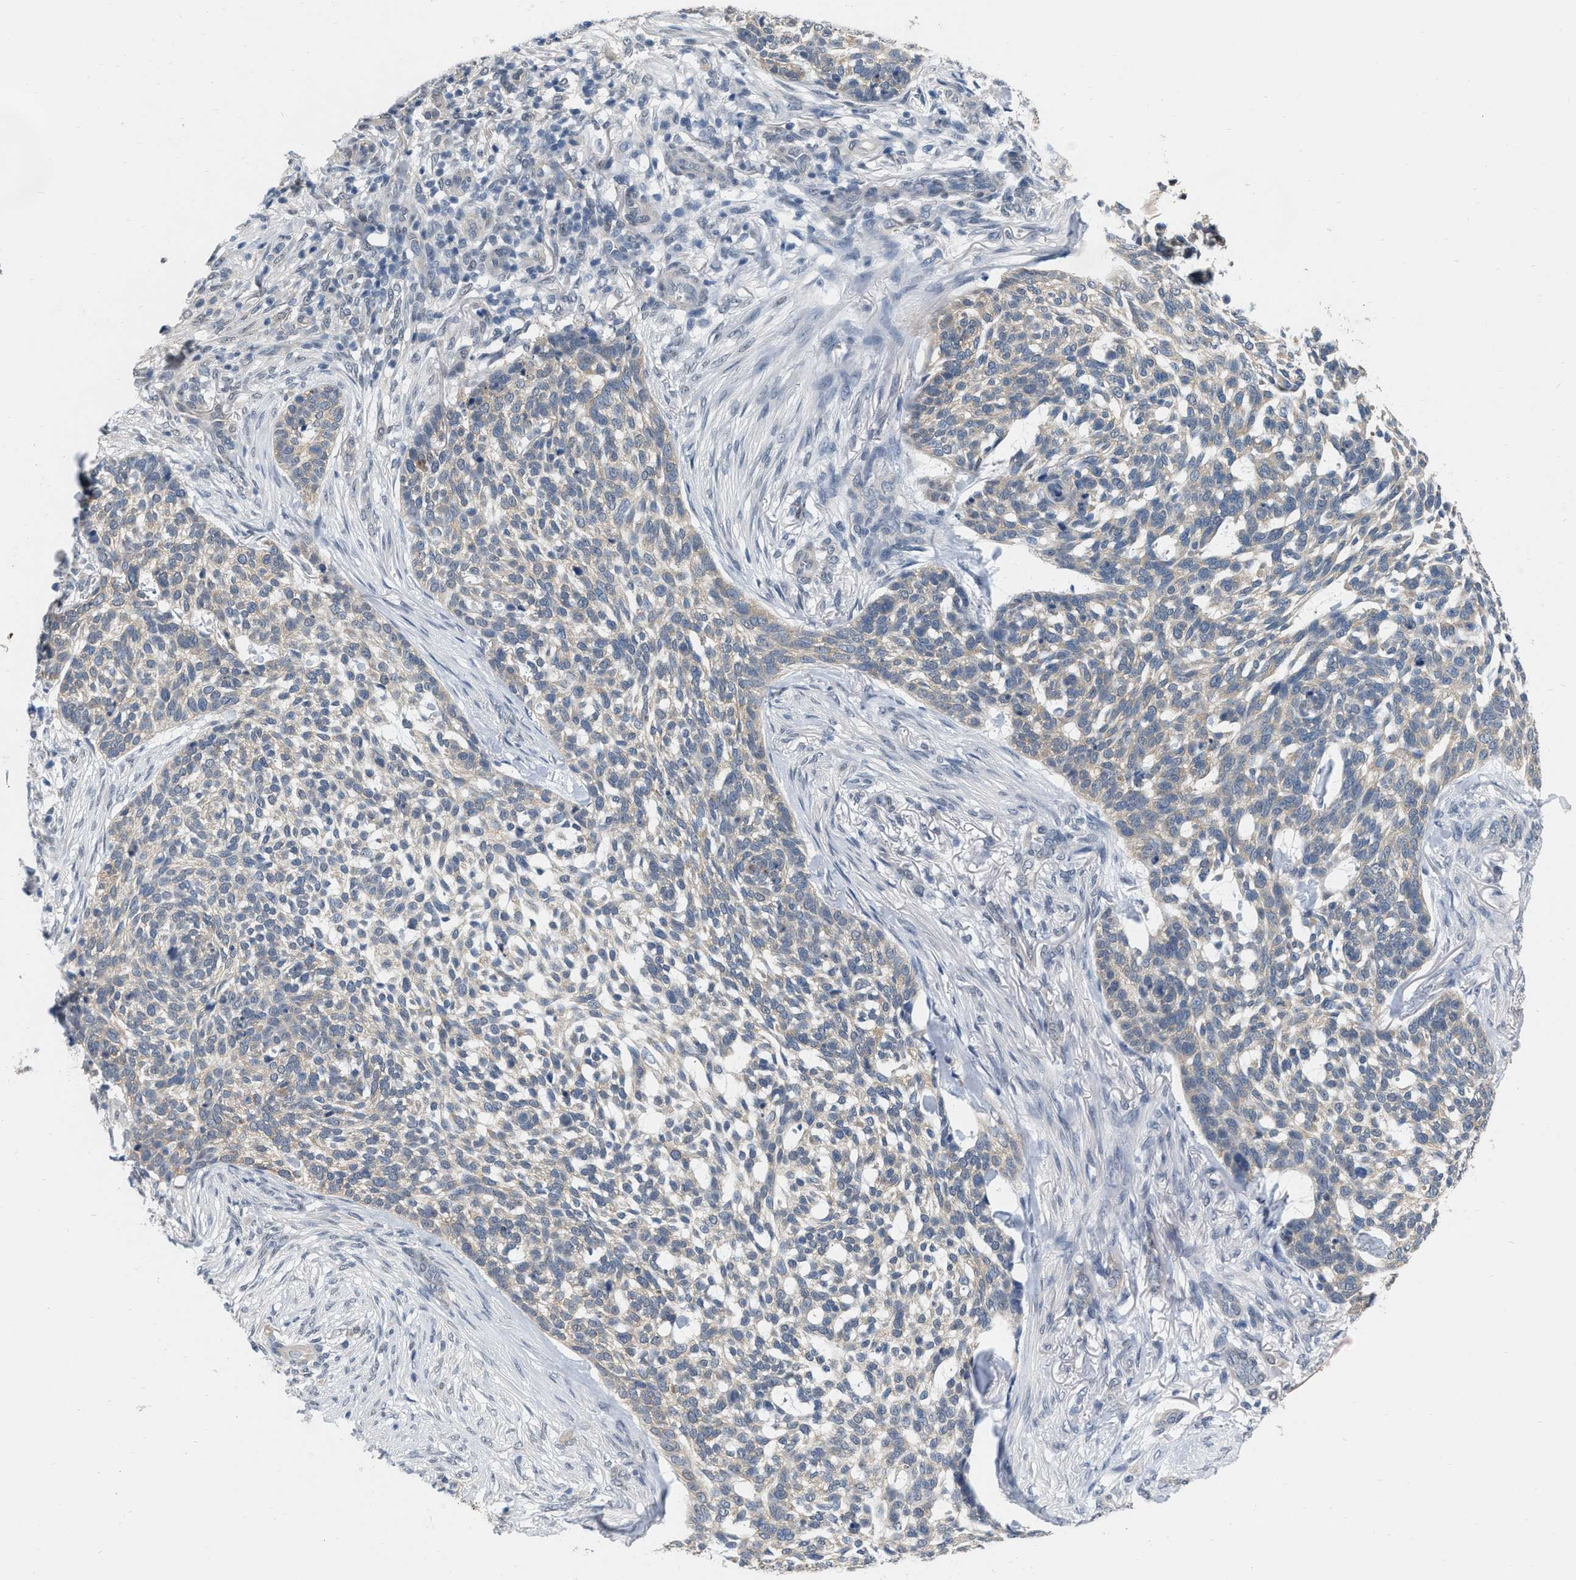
{"staining": {"intensity": "negative", "quantity": "none", "location": "none"}, "tissue": "skin cancer", "cell_type": "Tumor cells", "image_type": "cancer", "snomed": [{"axis": "morphology", "description": "Basal cell carcinoma"}, {"axis": "topography", "description": "Skin"}], "caption": "Immunohistochemistry photomicrograph of neoplastic tissue: human skin cancer stained with DAB (3,3'-diaminobenzidine) demonstrates no significant protein positivity in tumor cells.", "gene": "RUVBL1", "patient": {"sex": "female", "age": 64}}